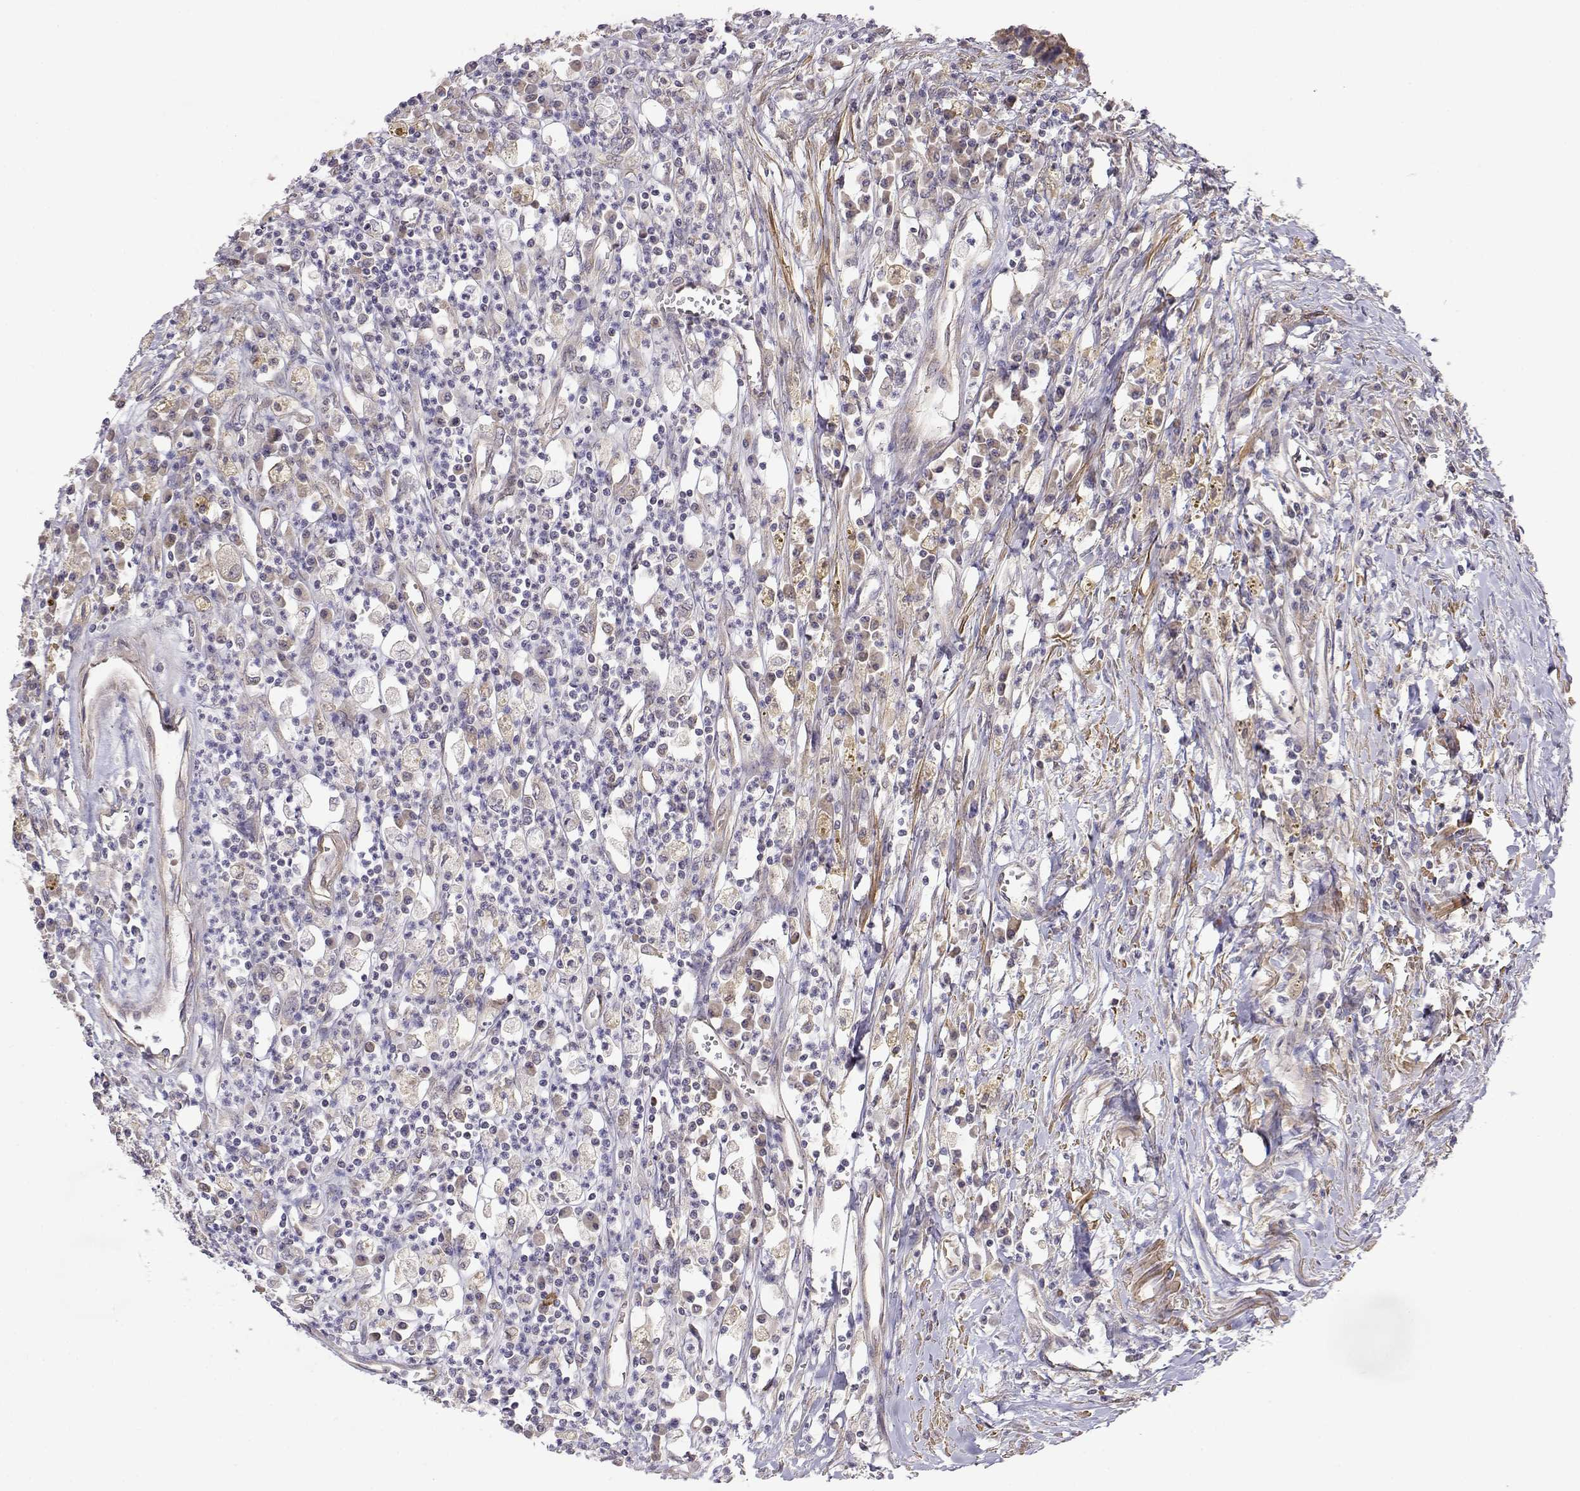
{"staining": {"intensity": "weak", "quantity": ">75%", "location": "cytoplasmic/membranous"}, "tissue": "colorectal cancer", "cell_type": "Tumor cells", "image_type": "cancer", "snomed": [{"axis": "morphology", "description": "Adenocarcinoma, NOS"}, {"axis": "topography", "description": "Rectum"}], "caption": "Colorectal cancer (adenocarcinoma) was stained to show a protein in brown. There is low levels of weak cytoplasmic/membranous staining in approximately >75% of tumor cells.", "gene": "PAIP1", "patient": {"sex": "male", "age": 54}}